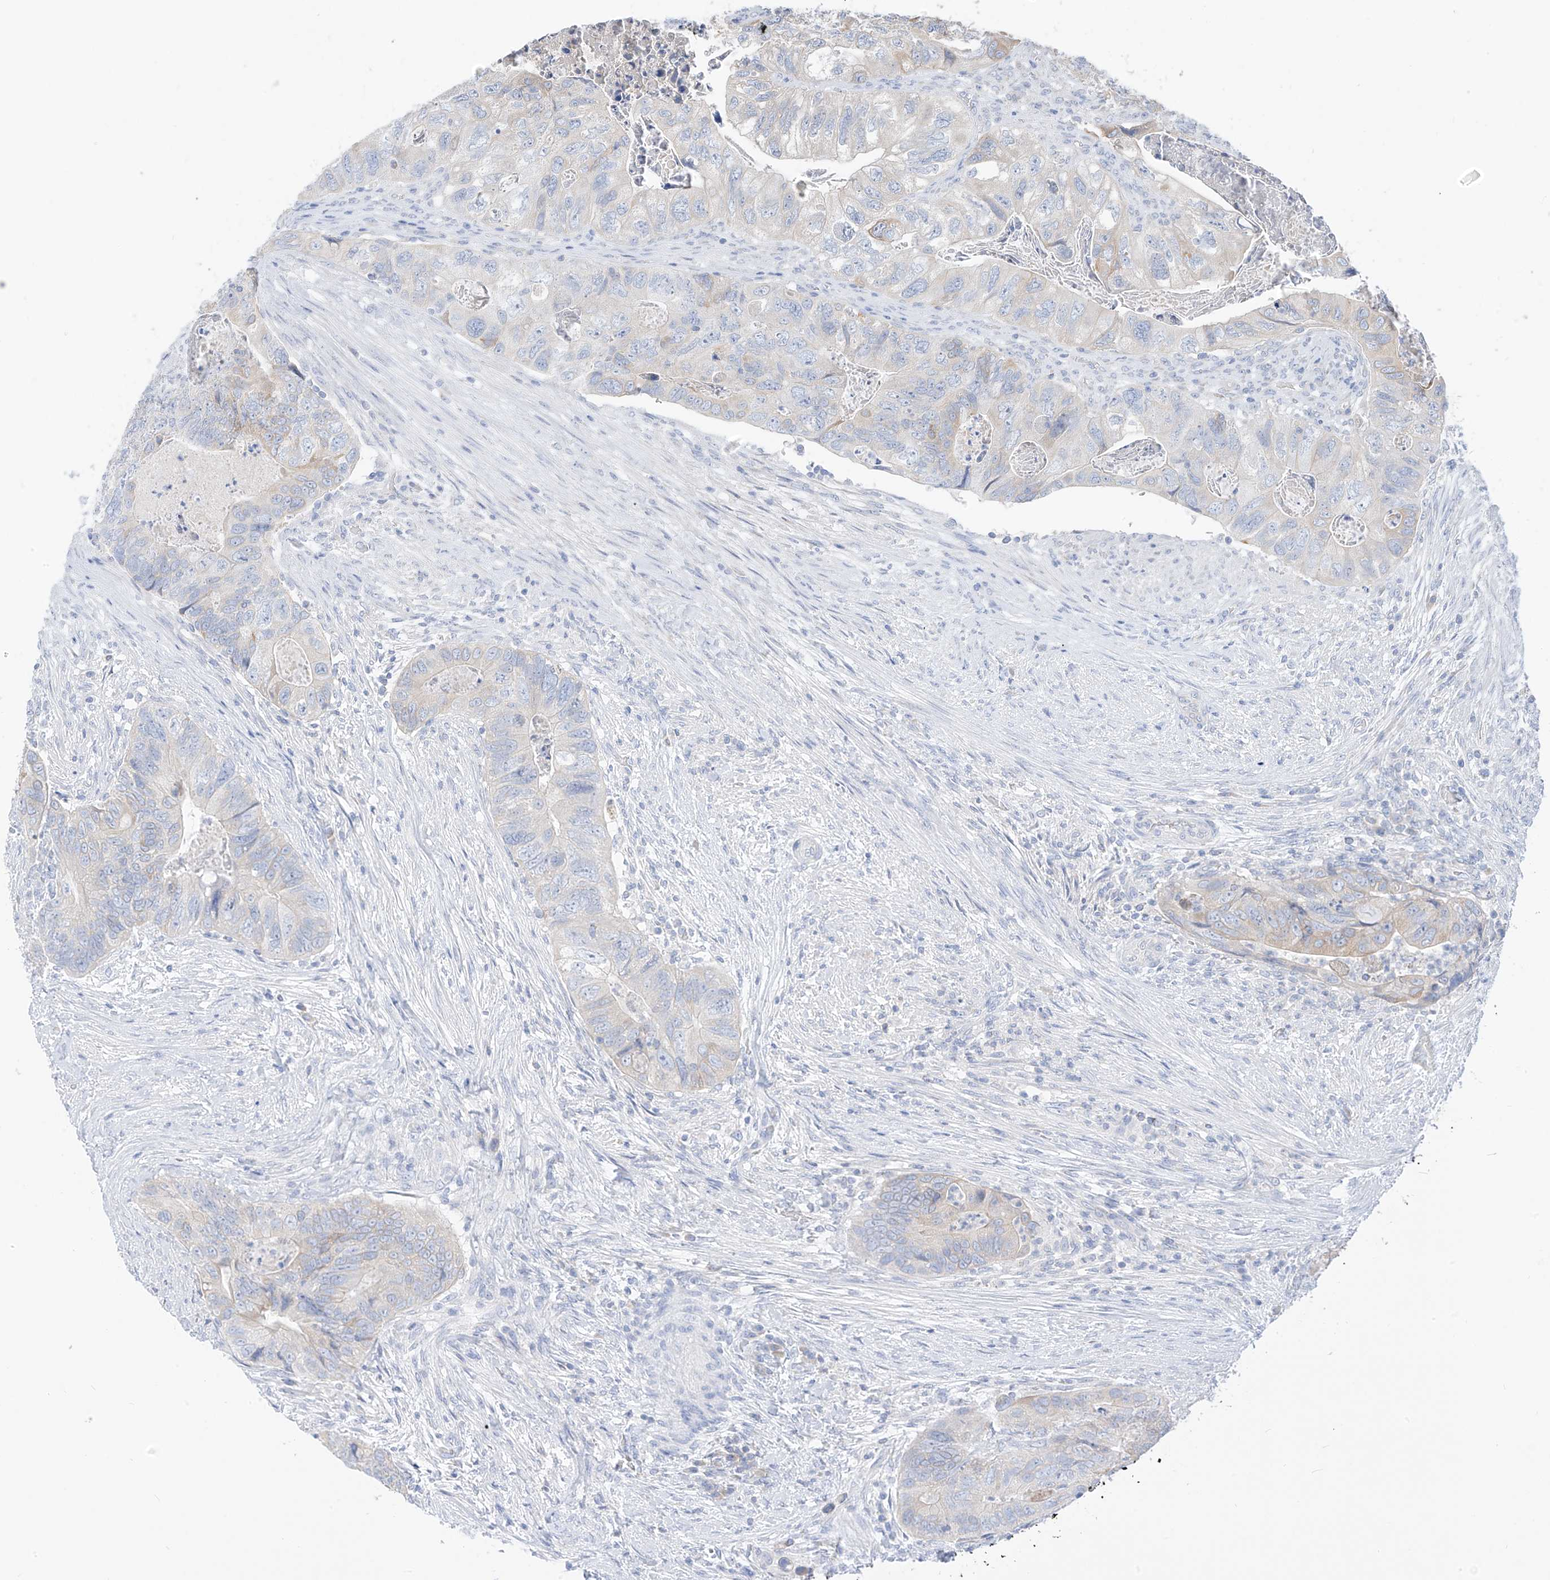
{"staining": {"intensity": "weak", "quantity": "<25%", "location": "cytoplasmic/membranous"}, "tissue": "colorectal cancer", "cell_type": "Tumor cells", "image_type": "cancer", "snomed": [{"axis": "morphology", "description": "Adenocarcinoma, NOS"}, {"axis": "topography", "description": "Rectum"}], "caption": "Tumor cells show no significant staining in adenocarcinoma (colorectal).", "gene": "RASA2", "patient": {"sex": "male", "age": 63}}